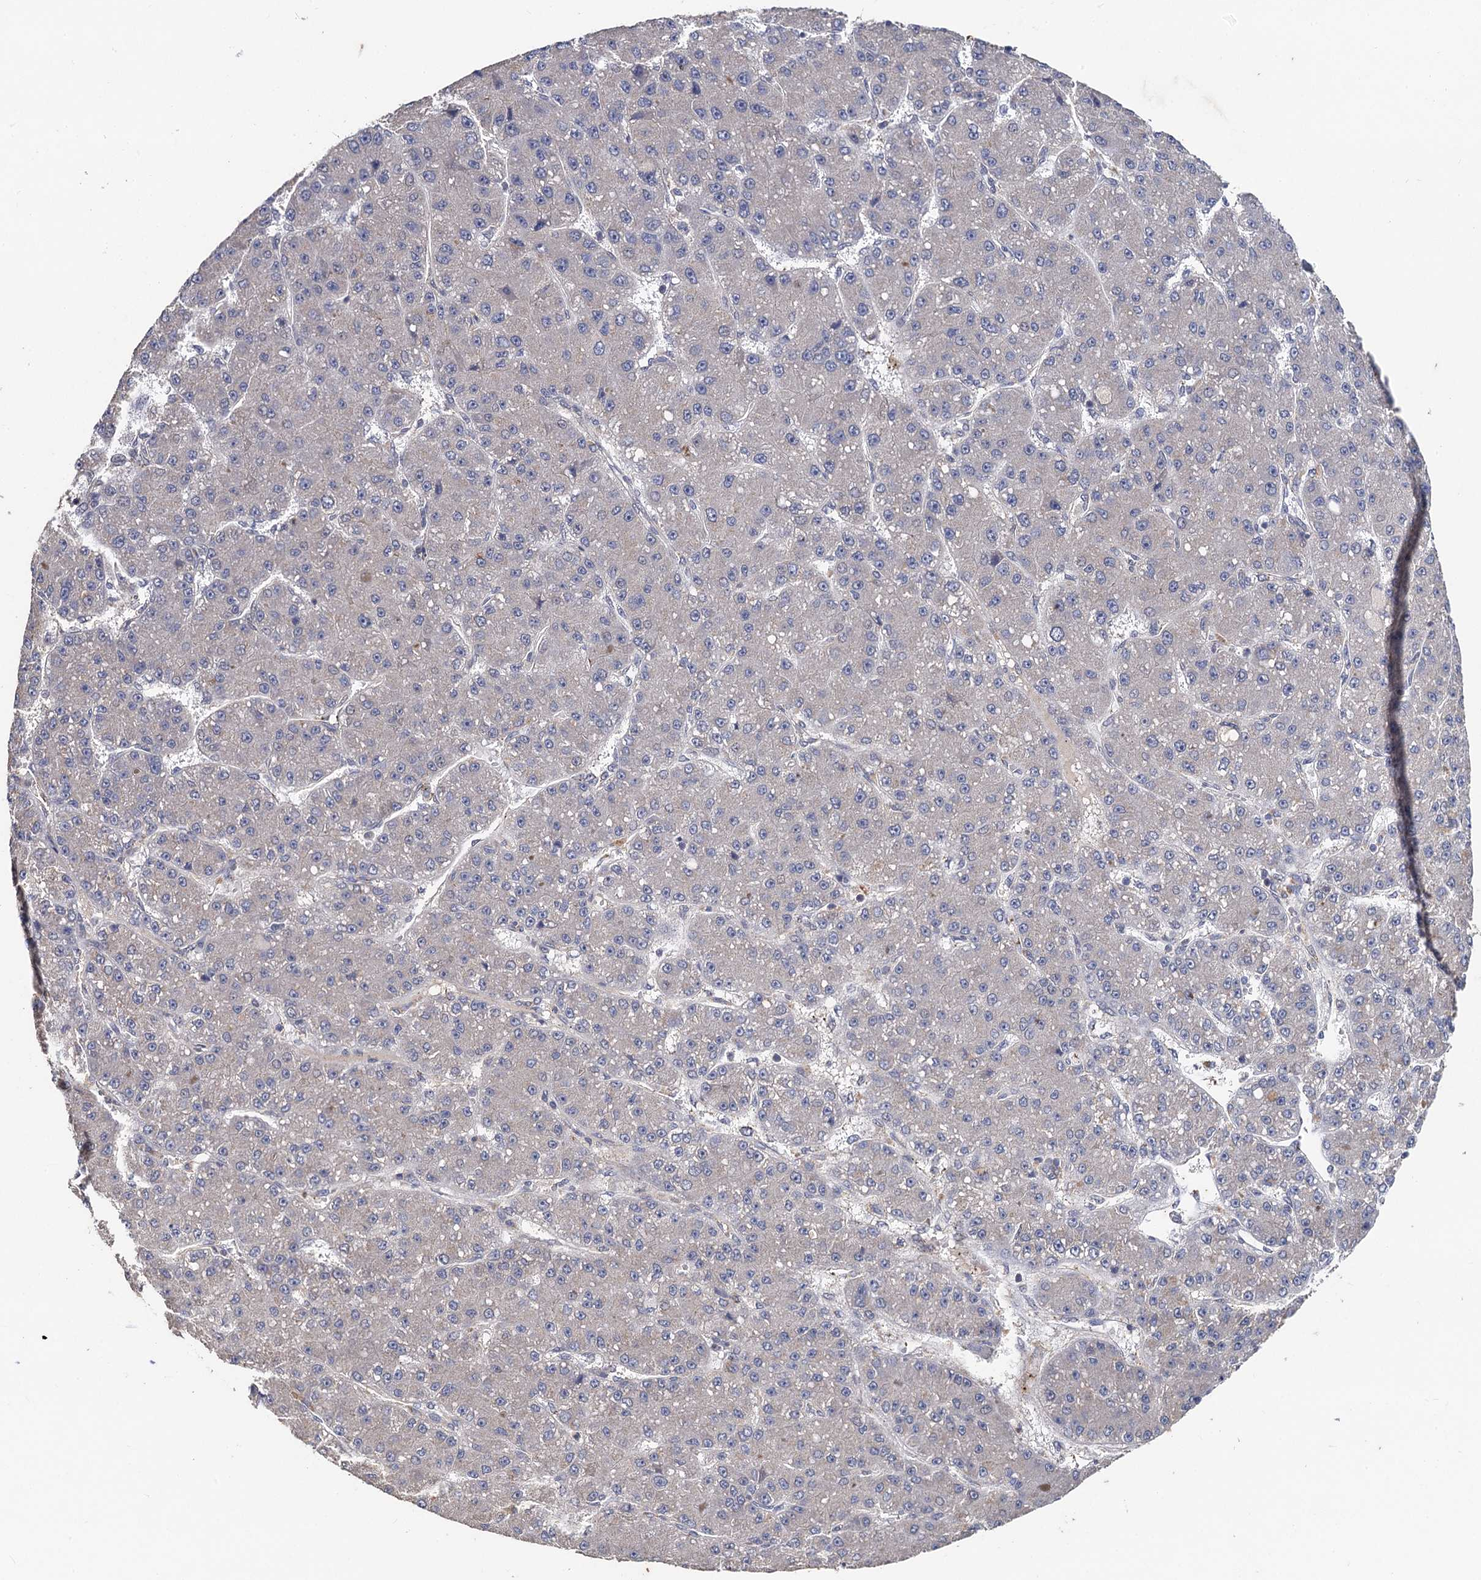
{"staining": {"intensity": "negative", "quantity": "none", "location": "none"}, "tissue": "liver cancer", "cell_type": "Tumor cells", "image_type": "cancer", "snomed": [{"axis": "morphology", "description": "Carcinoma, Hepatocellular, NOS"}, {"axis": "topography", "description": "Liver"}], "caption": "This histopathology image is of hepatocellular carcinoma (liver) stained with immunohistochemistry (IHC) to label a protein in brown with the nuclei are counter-stained blue. There is no expression in tumor cells.", "gene": "PPTC7", "patient": {"sex": "male", "age": 67}}